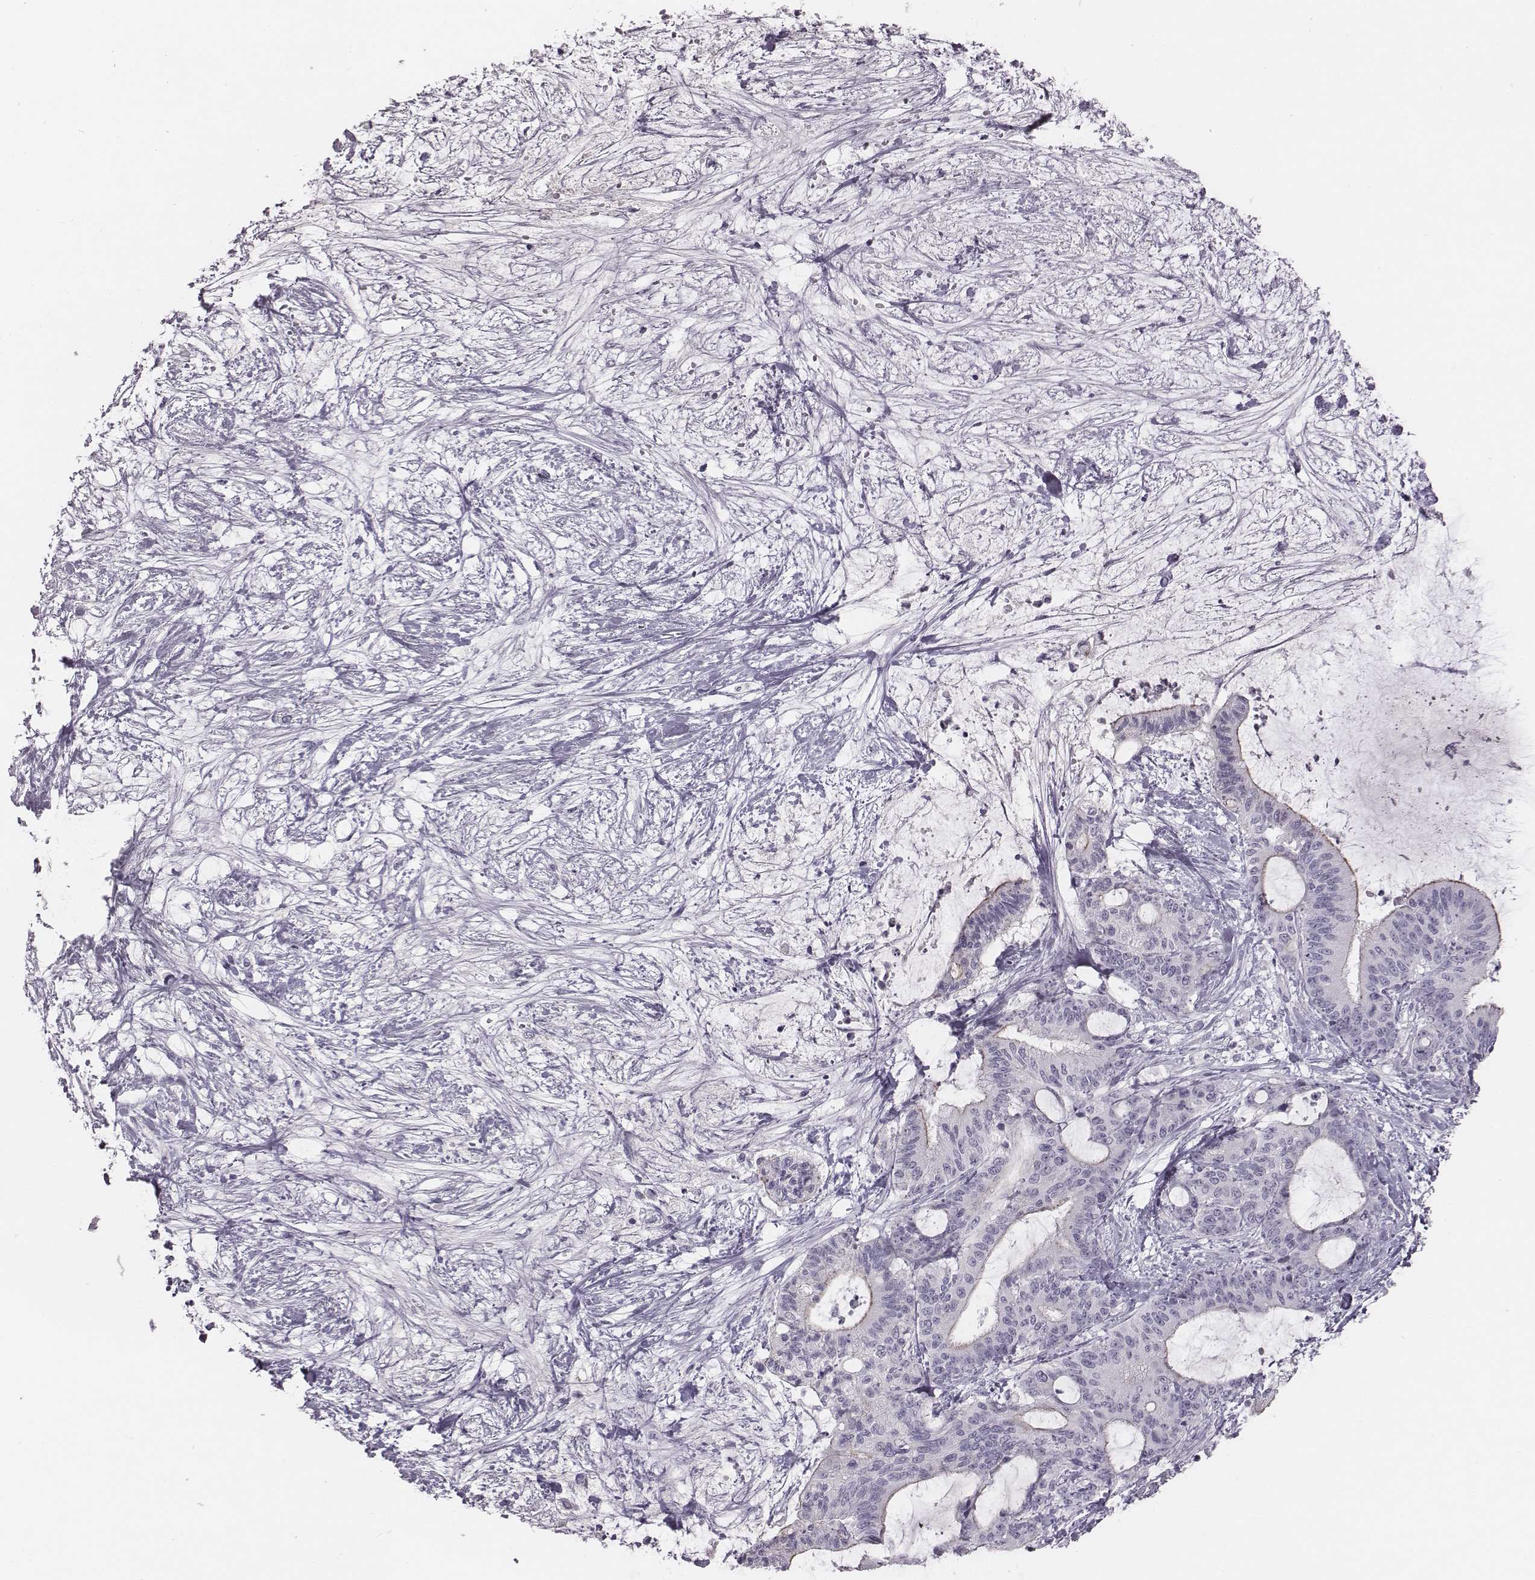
{"staining": {"intensity": "negative", "quantity": "none", "location": "none"}, "tissue": "liver cancer", "cell_type": "Tumor cells", "image_type": "cancer", "snomed": [{"axis": "morphology", "description": "Cholangiocarcinoma"}, {"axis": "topography", "description": "Liver"}], "caption": "Immunohistochemistry image of human liver cancer (cholangiocarcinoma) stained for a protein (brown), which exhibits no expression in tumor cells.", "gene": "CACNG4", "patient": {"sex": "female", "age": 73}}